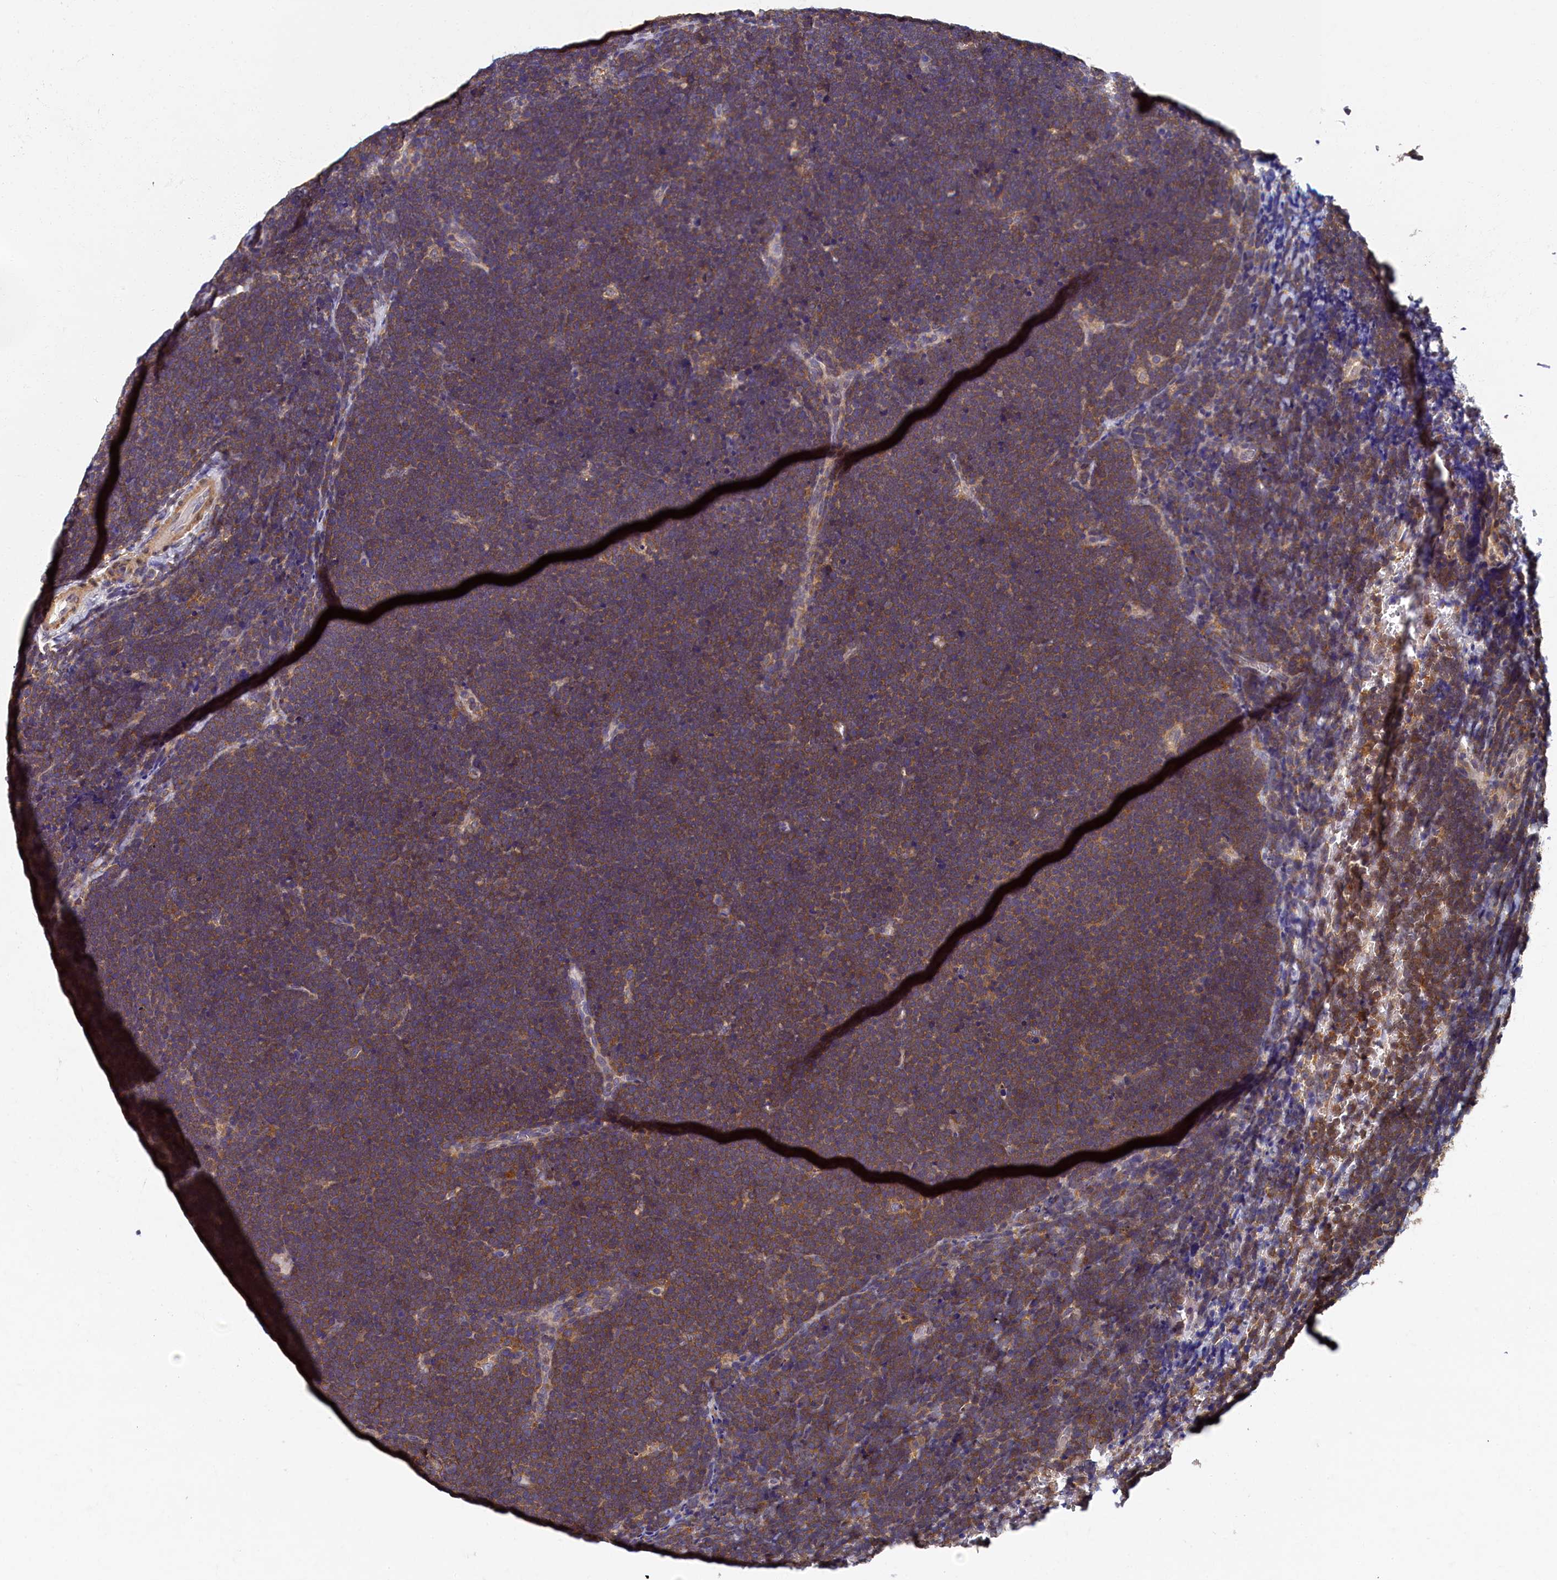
{"staining": {"intensity": "moderate", "quantity": ">75%", "location": "cytoplasmic/membranous"}, "tissue": "lymphoma", "cell_type": "Tumor cells", "image_type": "cancer", "snomed": [{"axis": "morphology", "description": "Malignant lymphoma, non-Hodgkin's type, High grade"}, {"axis": "topography", "description": "Lymph node"}], "caption": "High-grade malignant lymphoma, non-Hodgkin's type tissue displays moderate cytoplasmic/membranous expression in approximately >75% of tumor cells, visualized by immunohistochemistry.", "gene": "TBCB", "patient": {"sex": "male", "age": 13}}